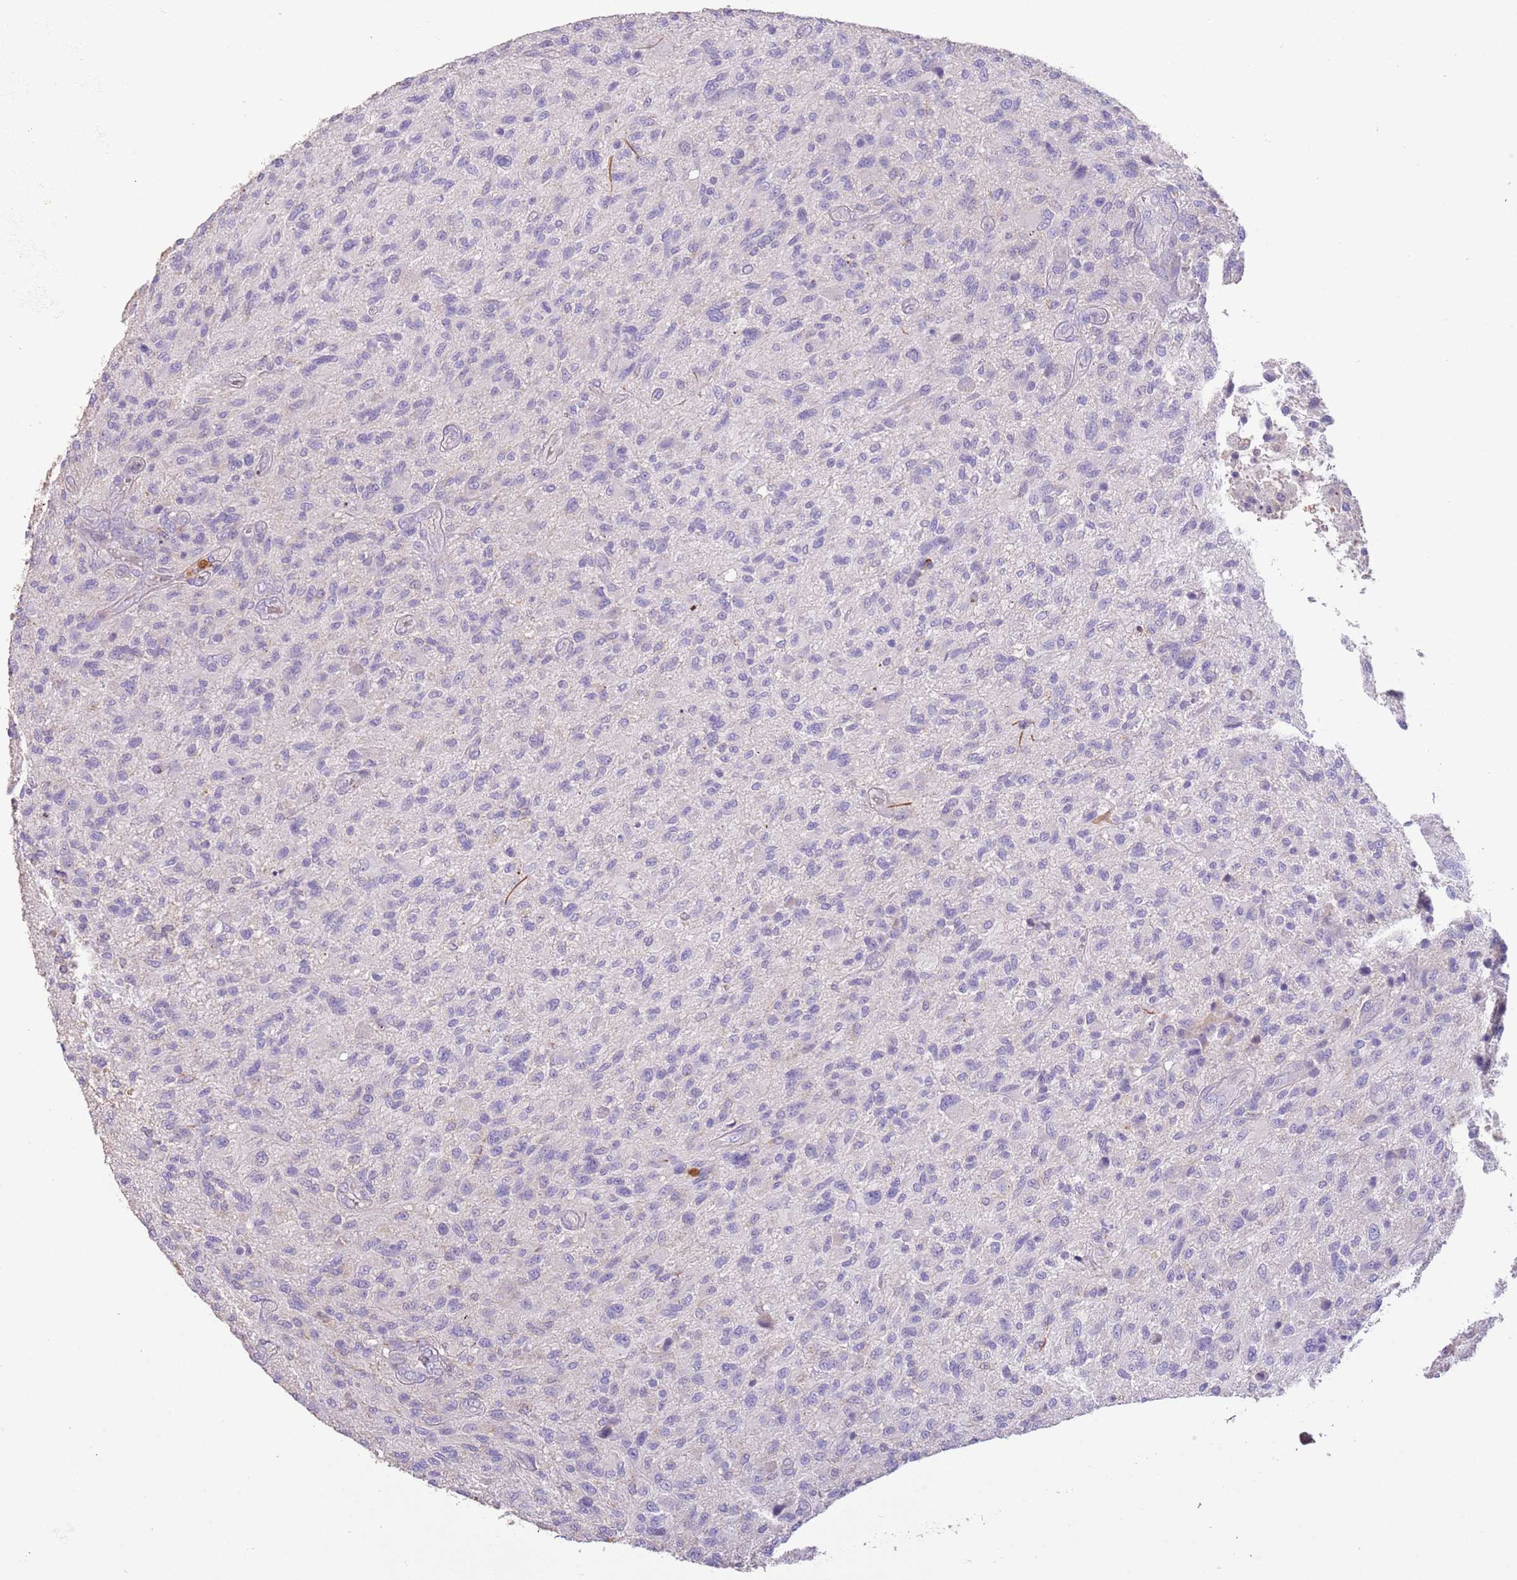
{"staining": {"intensity": "negative", "quantity": "none", "location": "none"}, "tissue": "glioma", "cell_type": "Tumor cells", "image_type": "cancer", "snomed": [{"axis": "morphology", "description": "Glioma, malignant, High grade"}, {"axis": "topography", "description": "Brain"}], "caption": "Glioma stained for a protein using immunohistochemistry (IHC) reveals no positivity tumor cells.", "gene": "SFTPA1", "patient": {"sex": "male", "age": 47}}